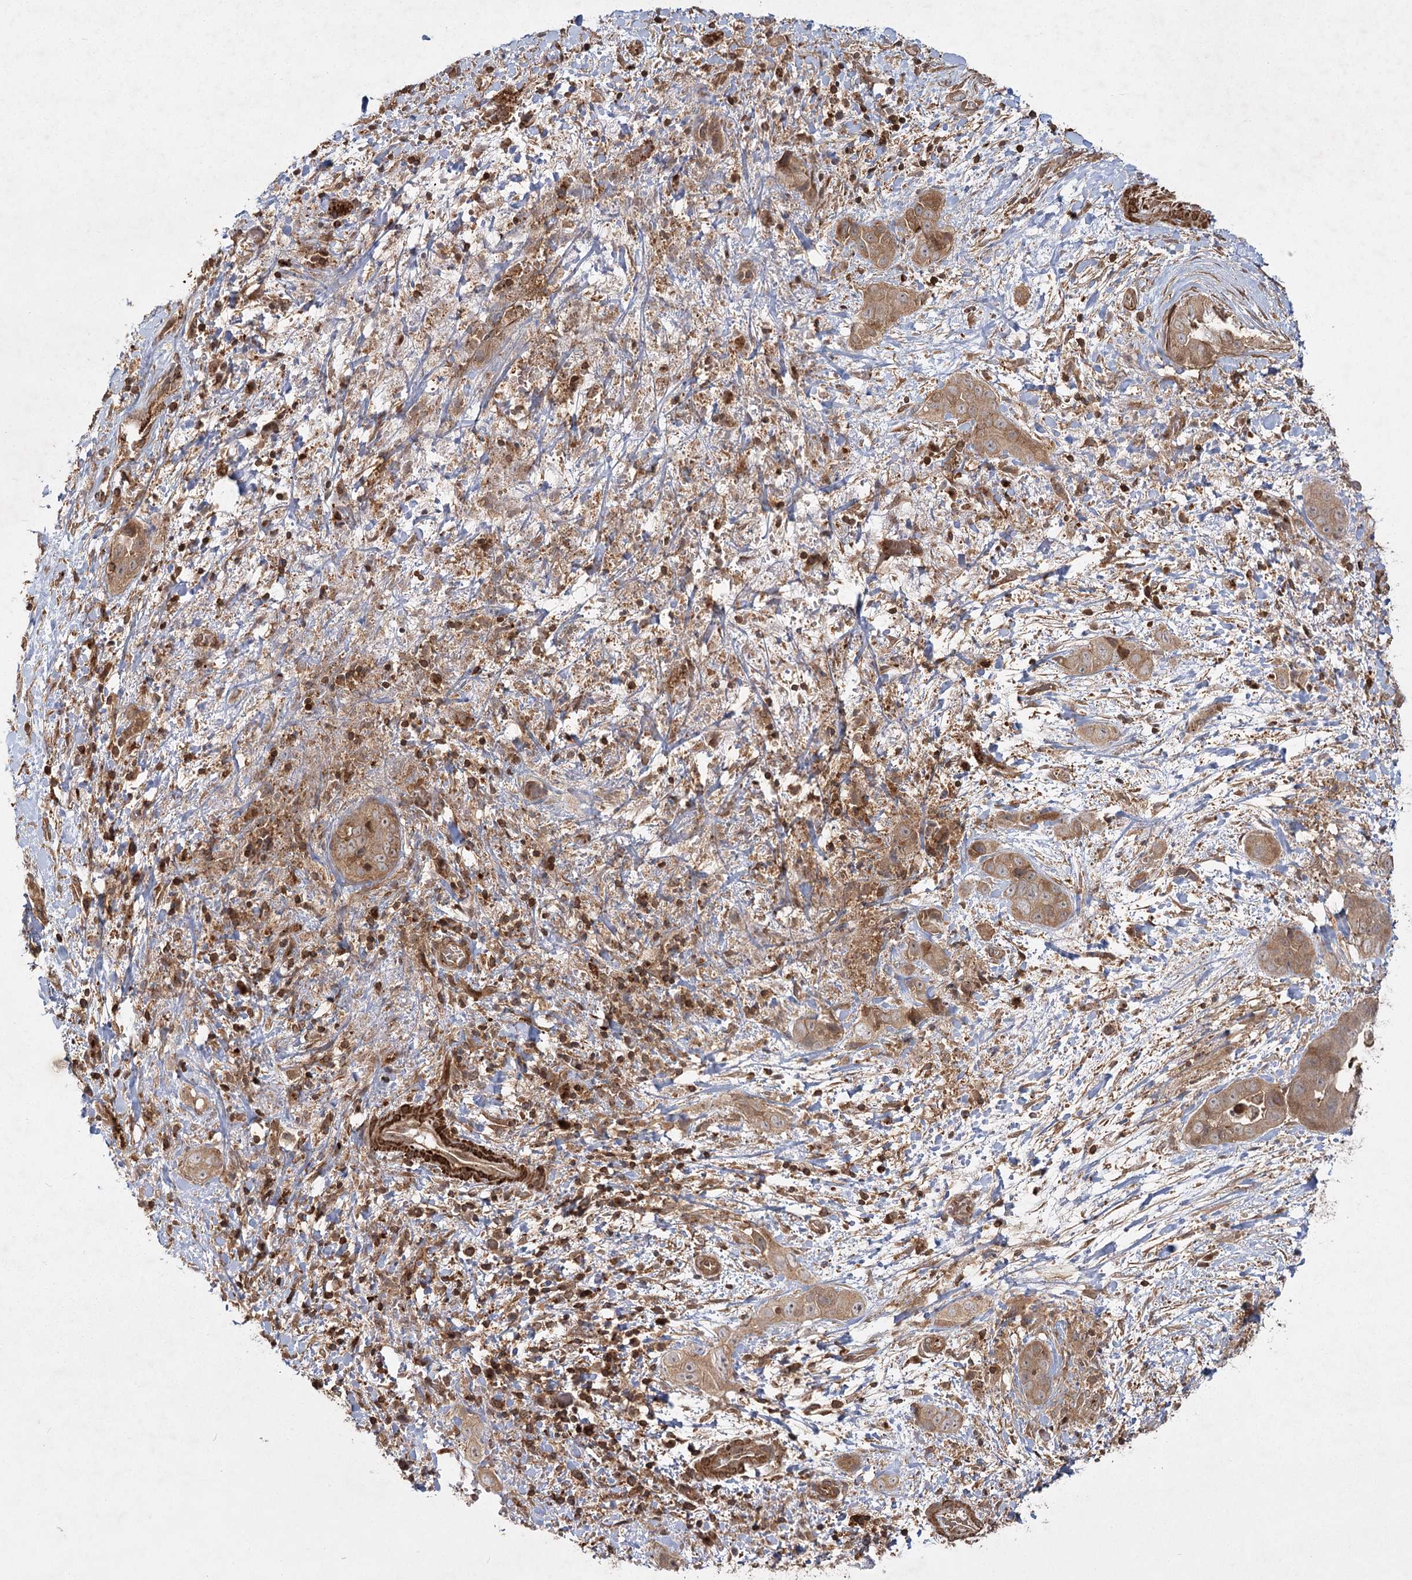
{"staining": {"intensity": "moderate", "quantity": ">75%", "location": "cytoplasmic/membranous"}, "tissue": "liver cancer", "cell_type": "Tumor cells", "image_type": "cancer", "snomed": [{"axis": "morphology", "description": "Cholangiocarcinoma"}, {"axis": "topography", "description": "Liver"}], "caption": "Moderate cytoplasmic/membranous expression for a protein is appreciated in about >75% of tumor cells of liver cancer (cholangiocarcinoma) using immunohistochemistry.", "gene": "MDFIC", "patient": {"sex": "female", "age": 52}}